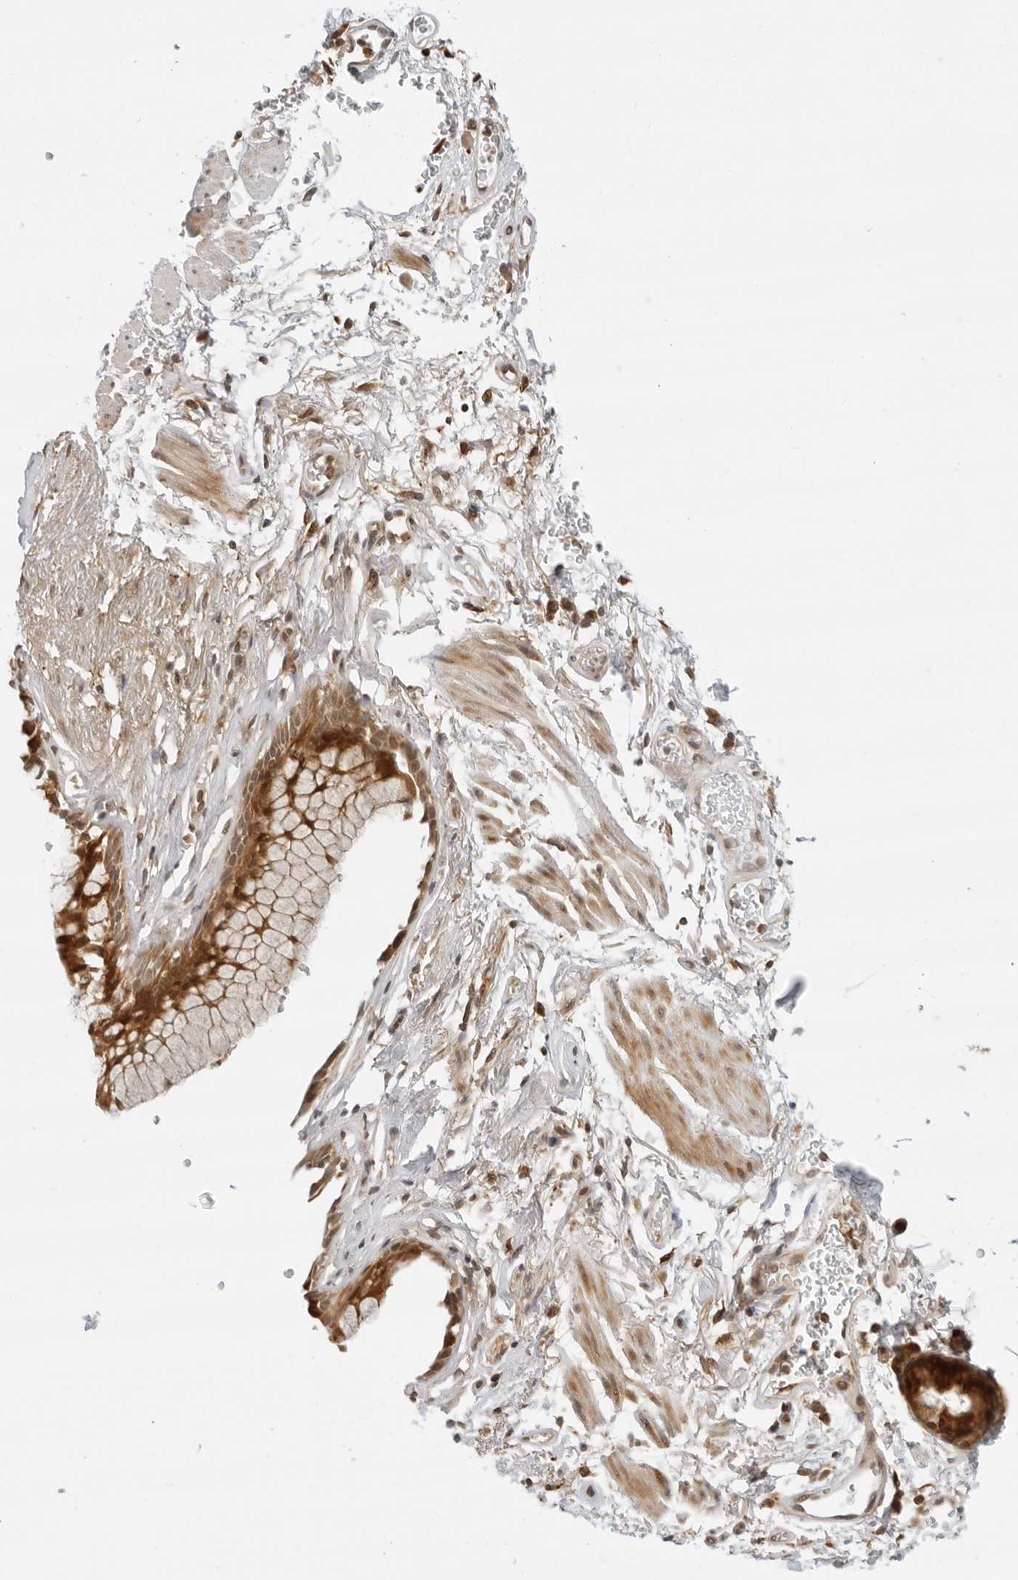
{"staining": {"intensity": "strong", "quantity": ">75%", "location": "cytoplasmic/membranous"}, "tissue": "bronchus", "cell_type": "Respiratory epithelial cells", "image_type": "normal", "snomed": [{"axis": "morphology", "description": "Normal tissue, NOS"}, {"axis": "topography", "description": "Cartilage tissue"}, {"axis": "topography", "description": "Bronchus"}], "caption": "Immunohistochemistry (IHC) of normal human bronchus displays high levels of strong cytoplasmic/membranous expression in approximately >75% of respiratory epithelial cells.", "gene": "RC3H1", "patient": {"sex": "female", "age": 53}}